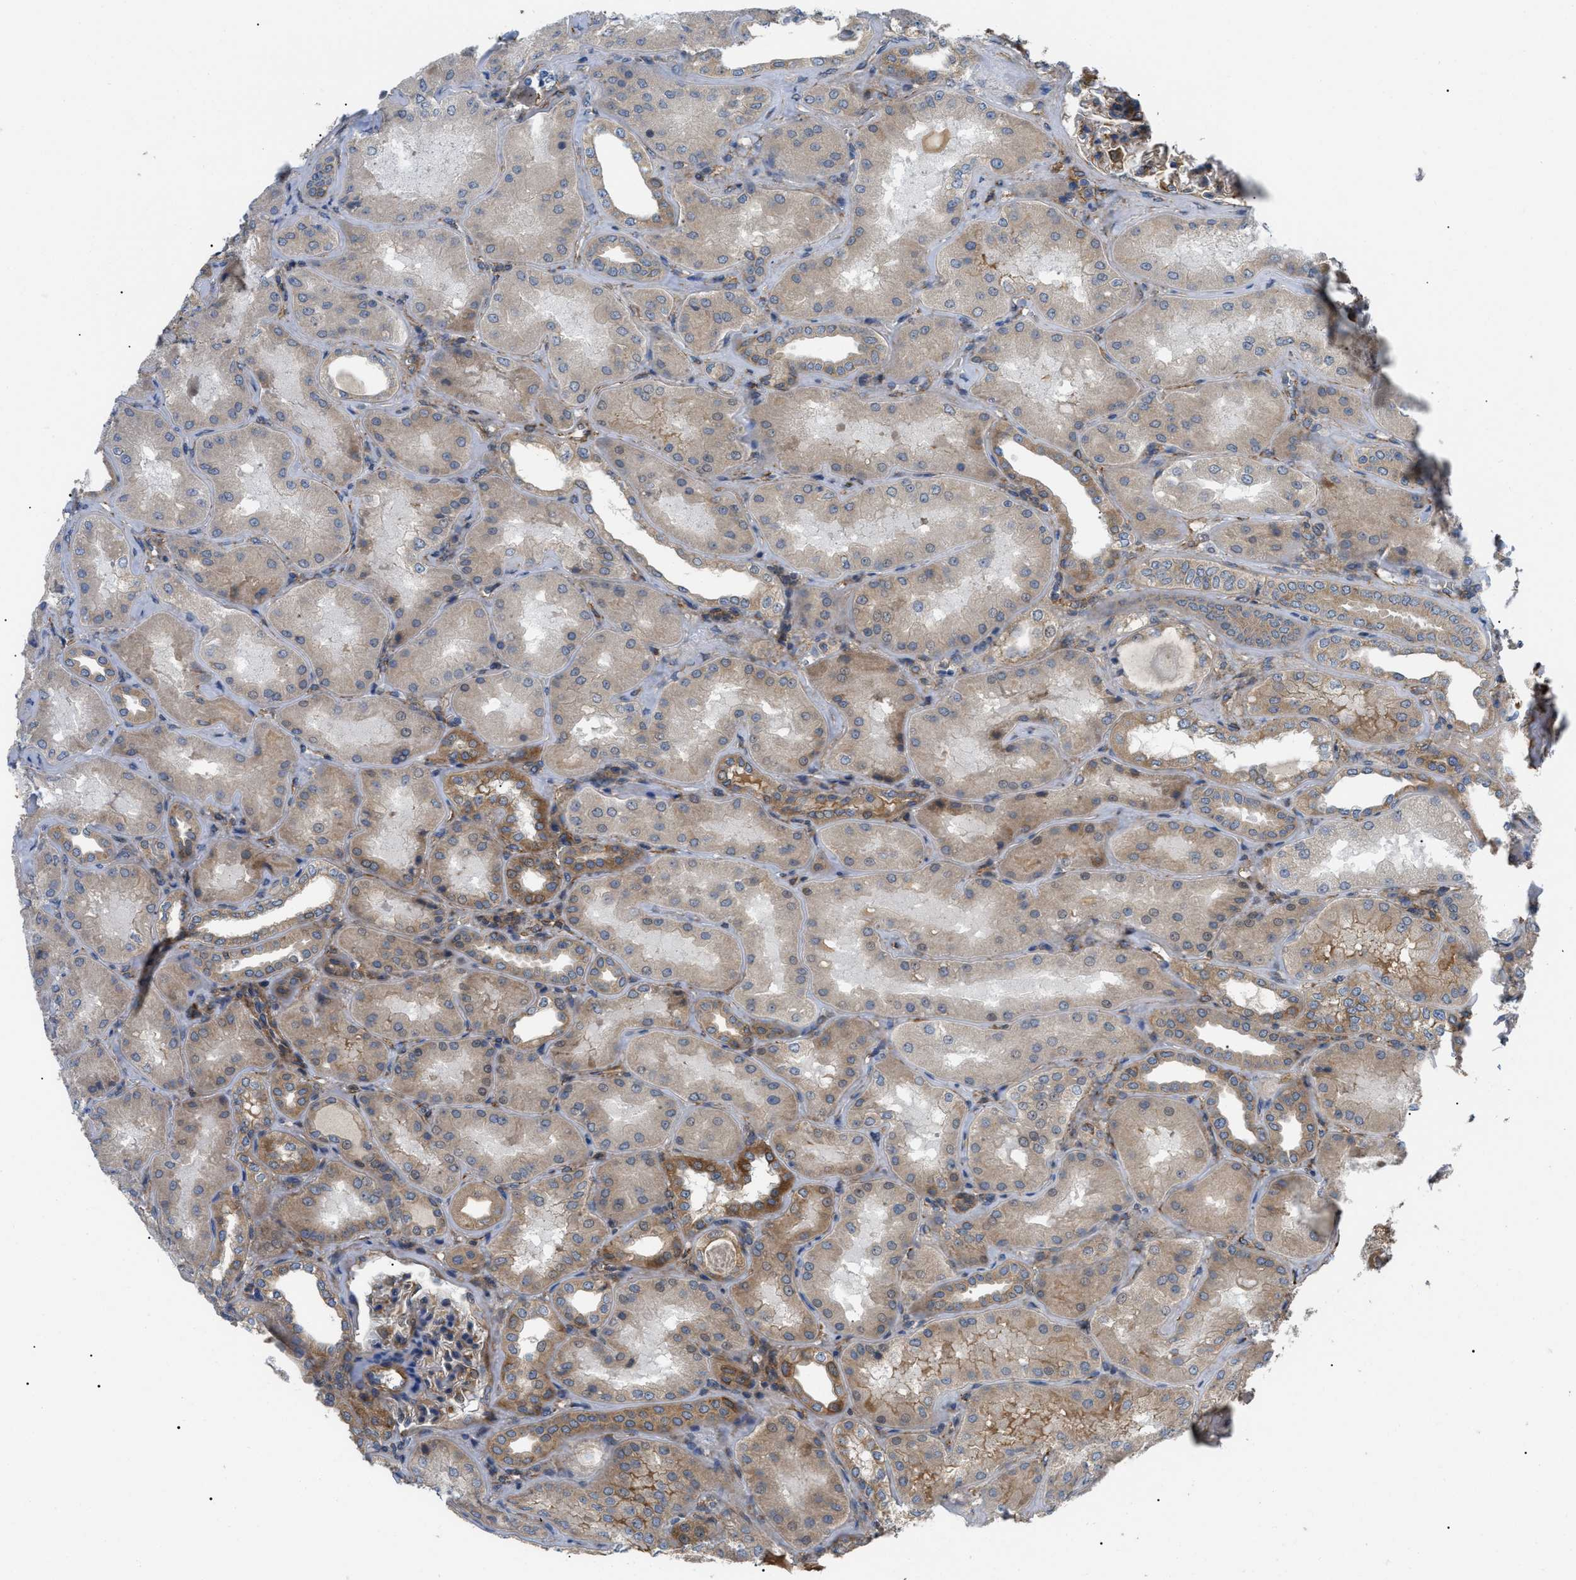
{"staining": {"intensity": "moderate", "quantity": ">75%", "location": "cytoplasmic/membranous"}, "tissue": "kidney", "cell_type": "Cells in glomeruli", "image_type": "normal", "snomed": [{"axis": "morphology", "description": "Normal tissue, NOS"}, {"axis": "topography", "description": "Kidney"}], "caption": "IHC staining of normal kidney, which exhibits medium levels of moderate cytoplasmic/membranous positivity in approximately >75% of cells in glomeruli indicating moderate cytoplasmic/membranous protein expression. The staining was performed using DAB (3,3'-diaminobenzidine) (brown) for protein detection and nuclei were counterstained in hematoxylin (blue).", "gene": "MYO10", "patient": {"sex": "female", "age": 56}}